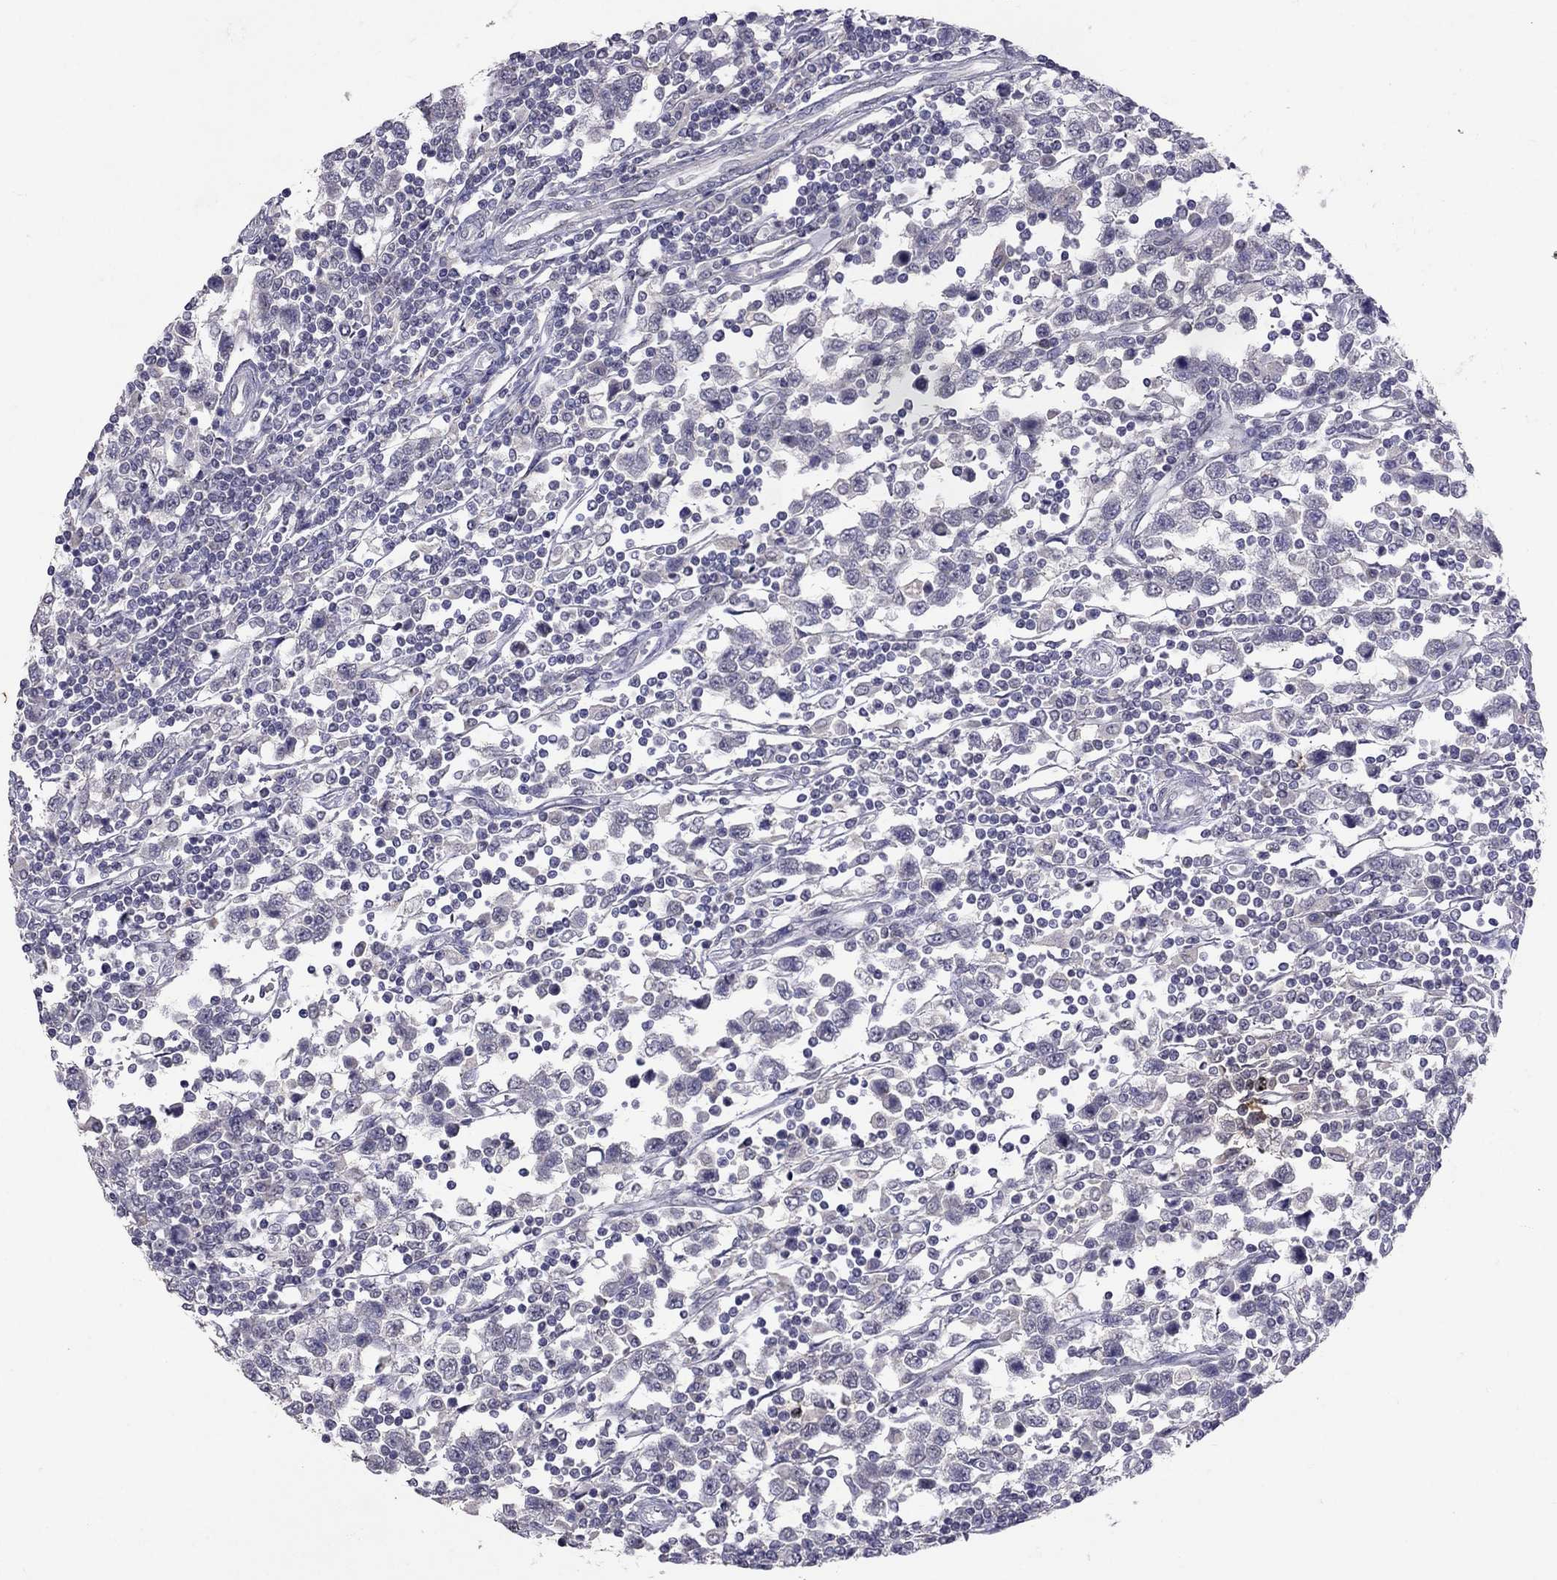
{"staining": {"intensity": "negative", "quantity": "none", "location": "none"}, "tissue": "testis cancer", "cell_type": "Tumor cells", "image_type": "cancer", "snomed": [{"axis": "morphology", "description": "Seminoma, NOS"}, {"axis": "topography", "description": "Testis"}], "caption": "A micrograph of testis cancer (seminoma) stained for a protein shows no brown staining in tumor cells.", "gene": "FST", "patient": {"sex": "male", "age": 34}}